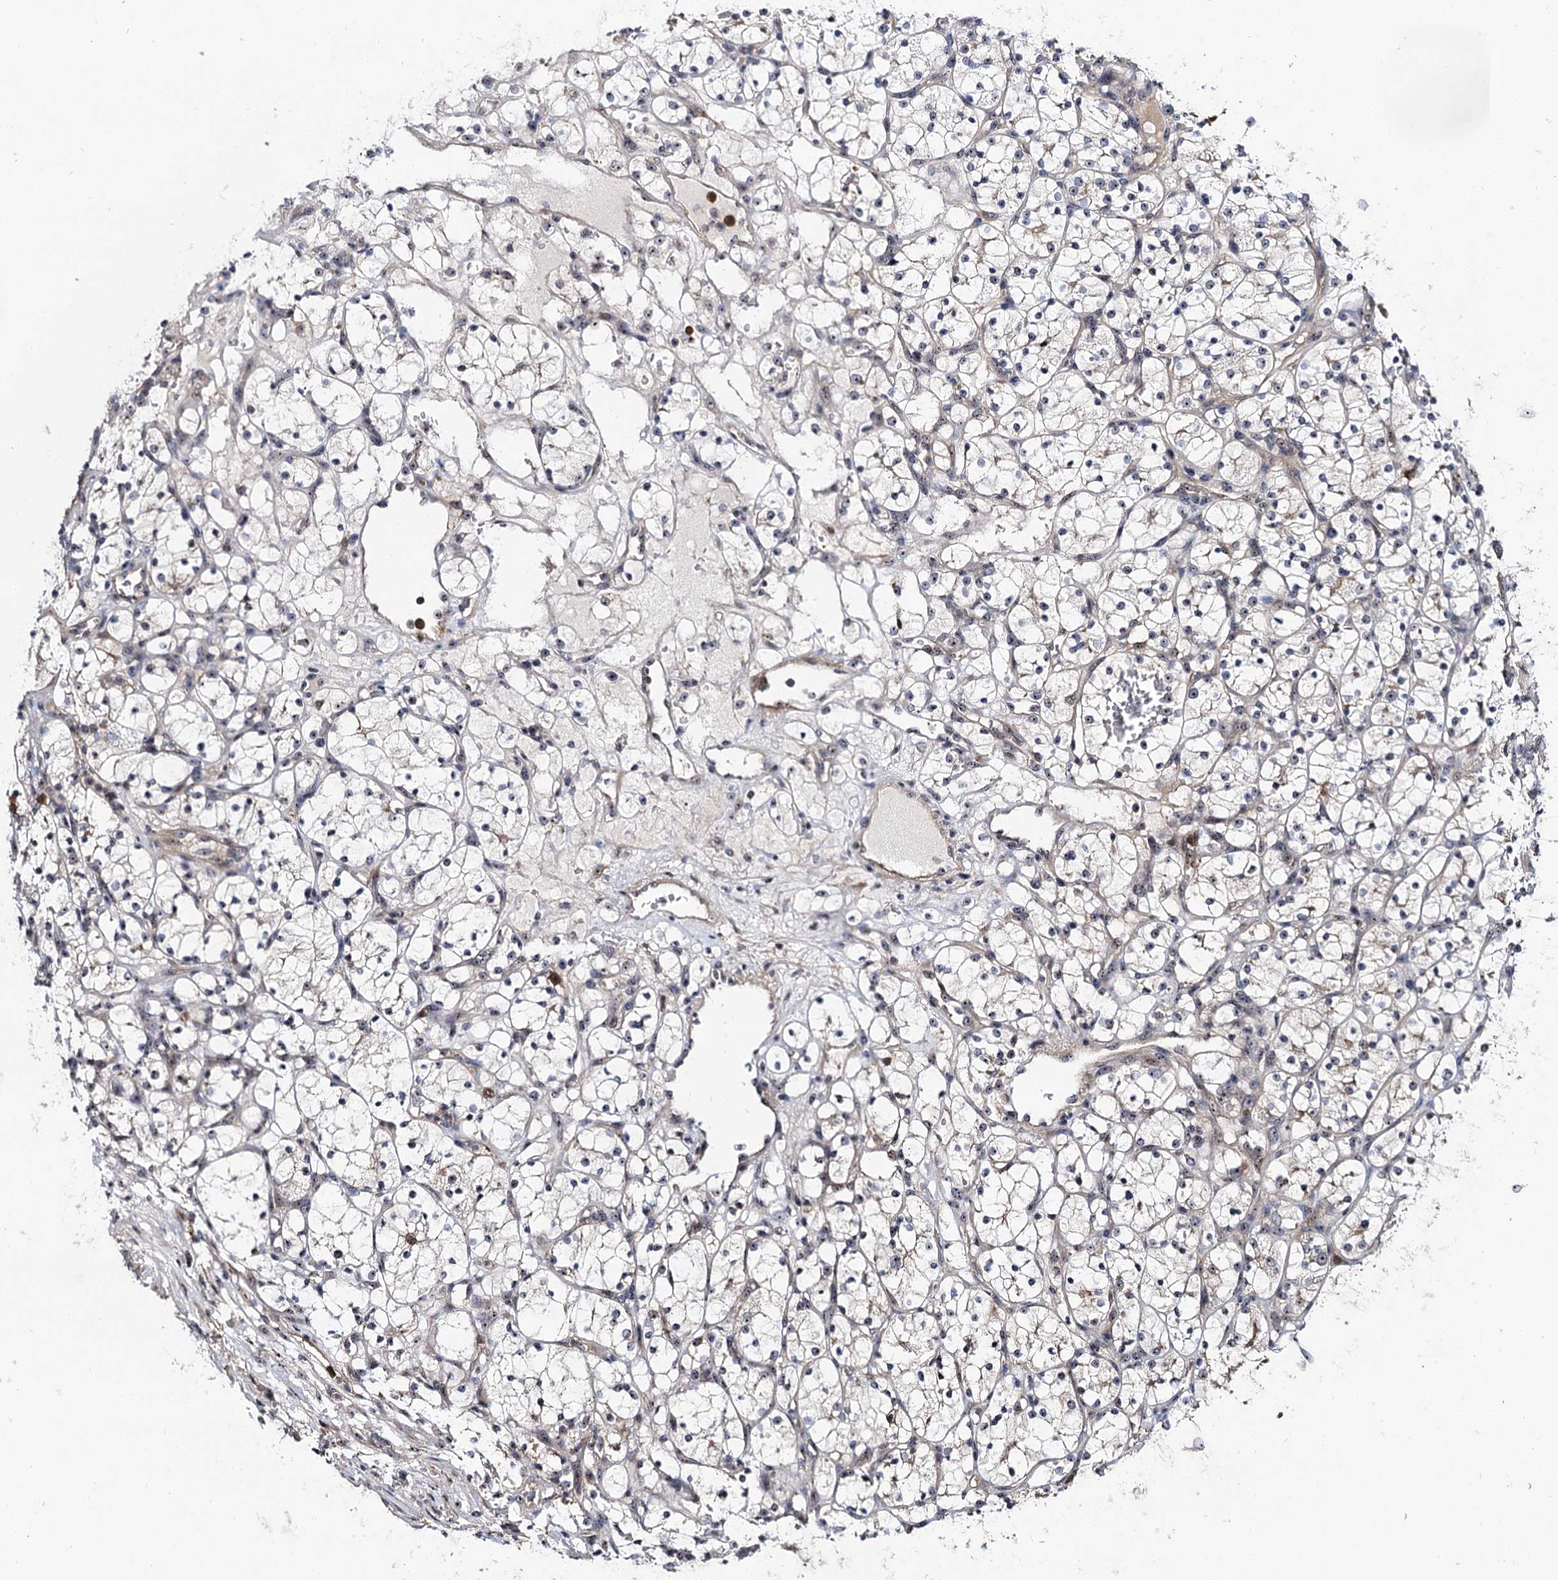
{"staining": {"intensity": "negative", "quantity": "none", "location": "none"}, "tissue": "renal cancer", "cell_type": "Tumor cells", "image_type": "cancer", "snomed": [{"axis": "morphology", "description": "Adenocarcinoma, NOS"}, {"axis": "topography", "description": "Kidney"}], "caption": "The histopathology image shows no significant staining in tumor cells of renal adenocarcinoma.", "gene": "SUPT20H", "patient": {"sex": "female", "age": 69}}